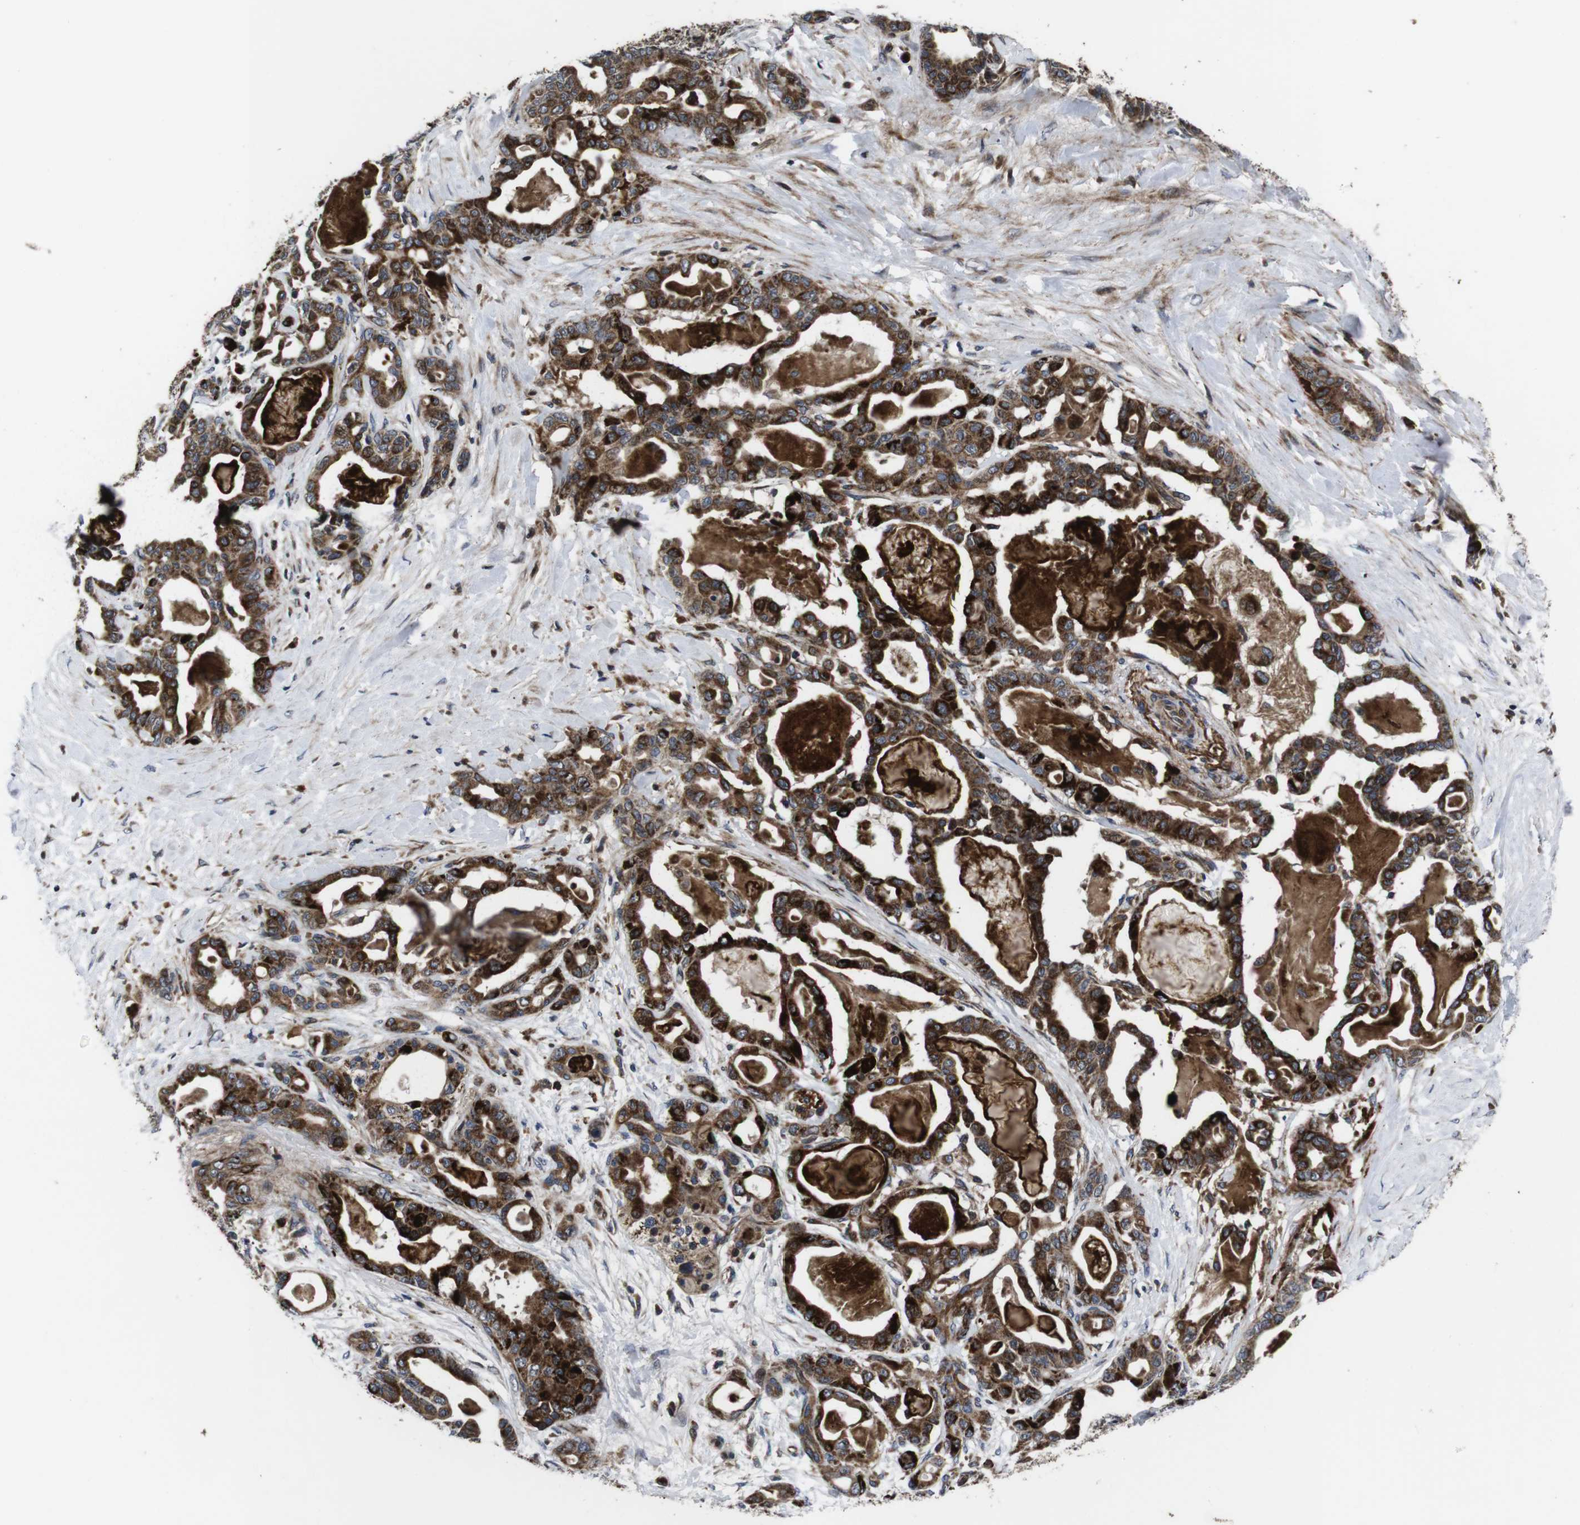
{"staining": {"intensity": "strong", "quantity": ">75%", "location": "cytoplasmic/membranous"}, "tissue": "pancreatic cancer", "cell_type": "Tumor cells", "image_type": "cancer", "snomed": [{"axis": "morphology", "description": "Adenocarcinoma, NOS"}, {"axis": "topography", "description": "Pancreas"}], "caption": "Tumor cells reveal high levels of strong cytoplasmic/membranous expression in approximately >75% of cells in human pancreatic cancer (adenocarcinoma).", "gene": "SMYD3", "patient": {"sex": "male", "age": 63}}